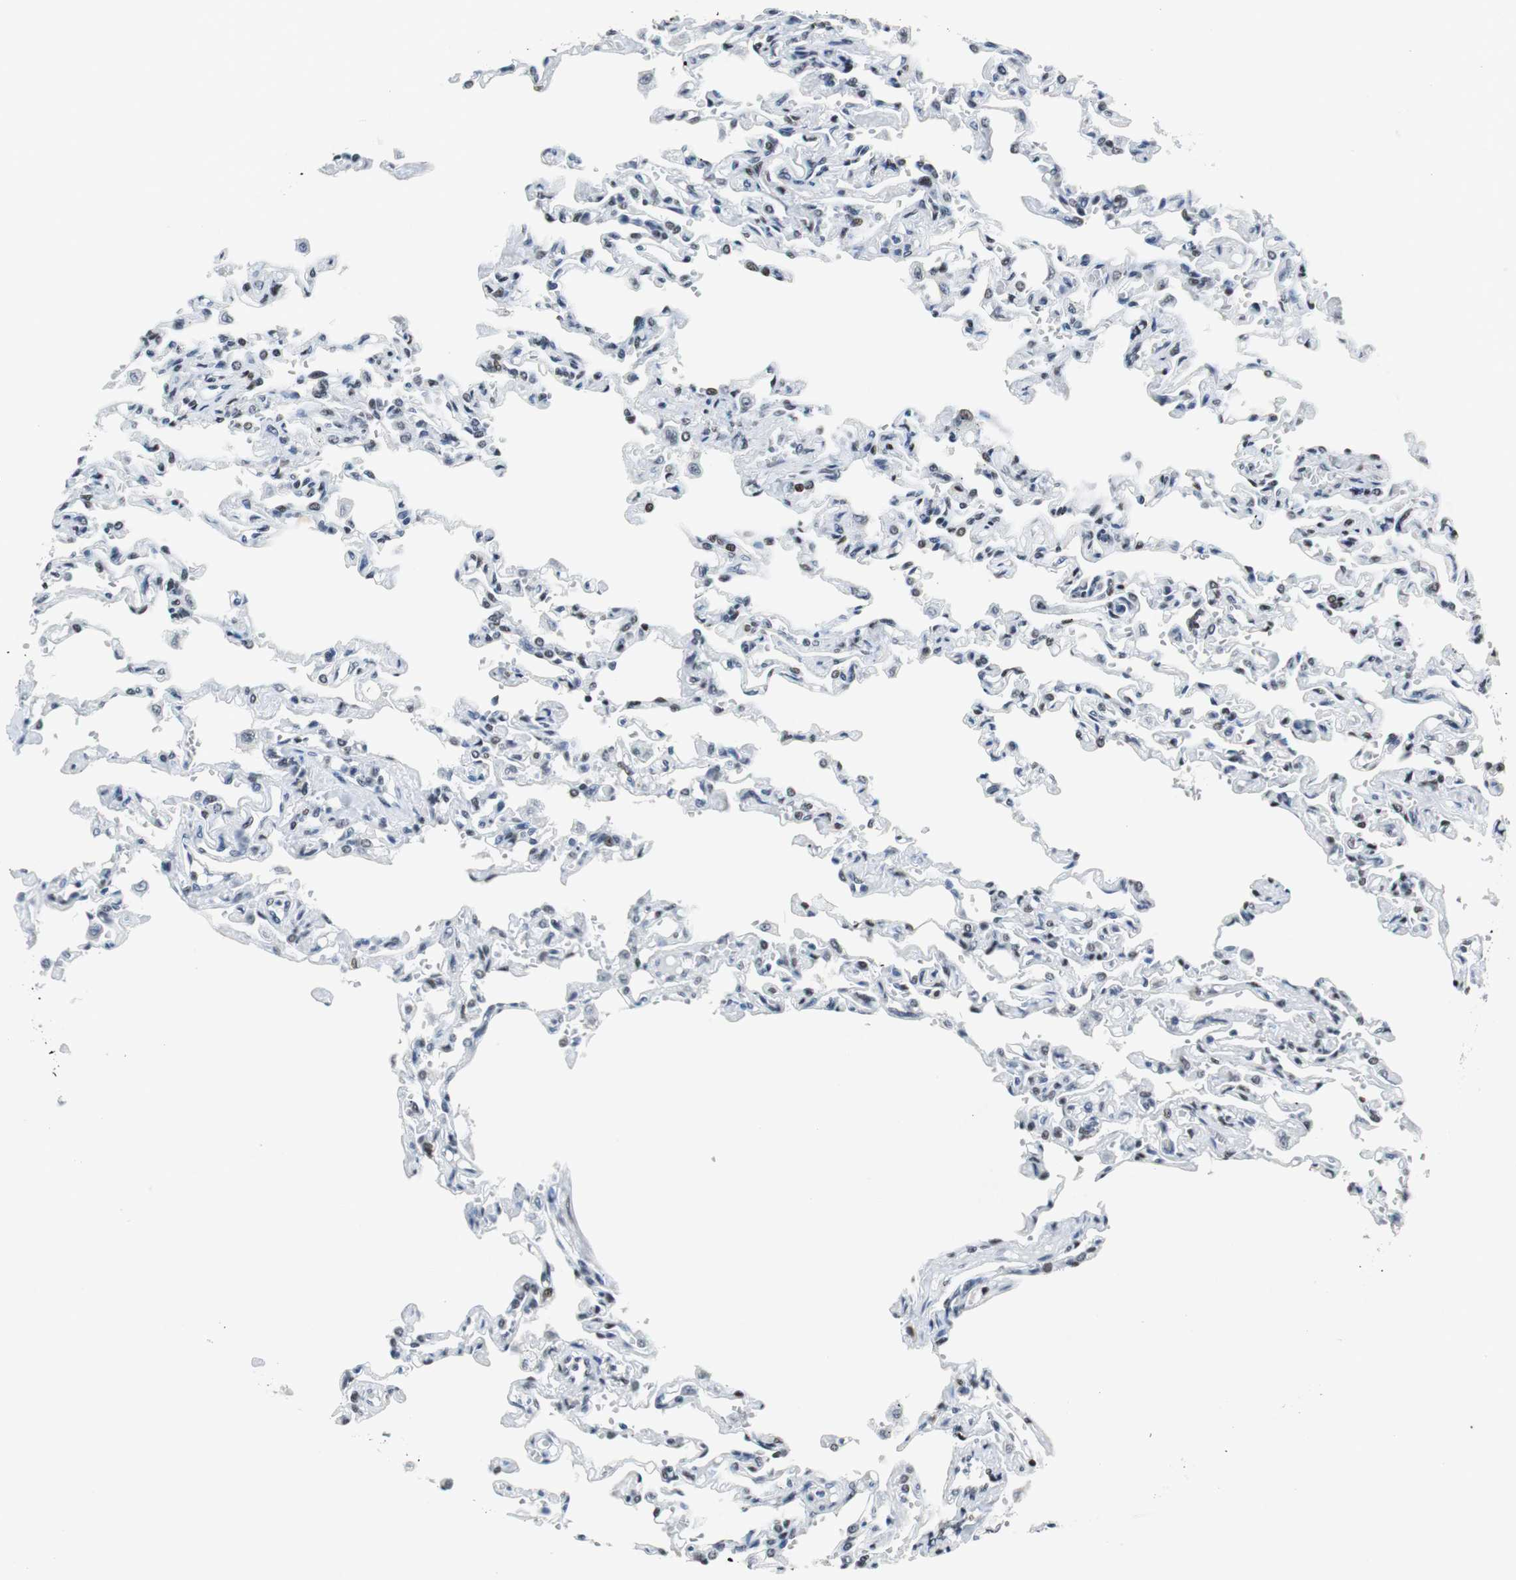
{"staining": {"intensity": "weak", "quantity": "<25%", "location": "nuclear"}, "tissue": "lung", "cell_type": "Alveolar cells", "image_type": "normal", "snomed": [{"axis": "morphology", "description": "Normal tissue, NOS"}, {"axis": "topography", "description": "Lung"}], "caption": "Immunohistochemical staining of unremarkable lung demonstrates no significant positivity in alveolar cells.", "gene": "HDAC3", "patient": {"sex": "male", "age": 21}}